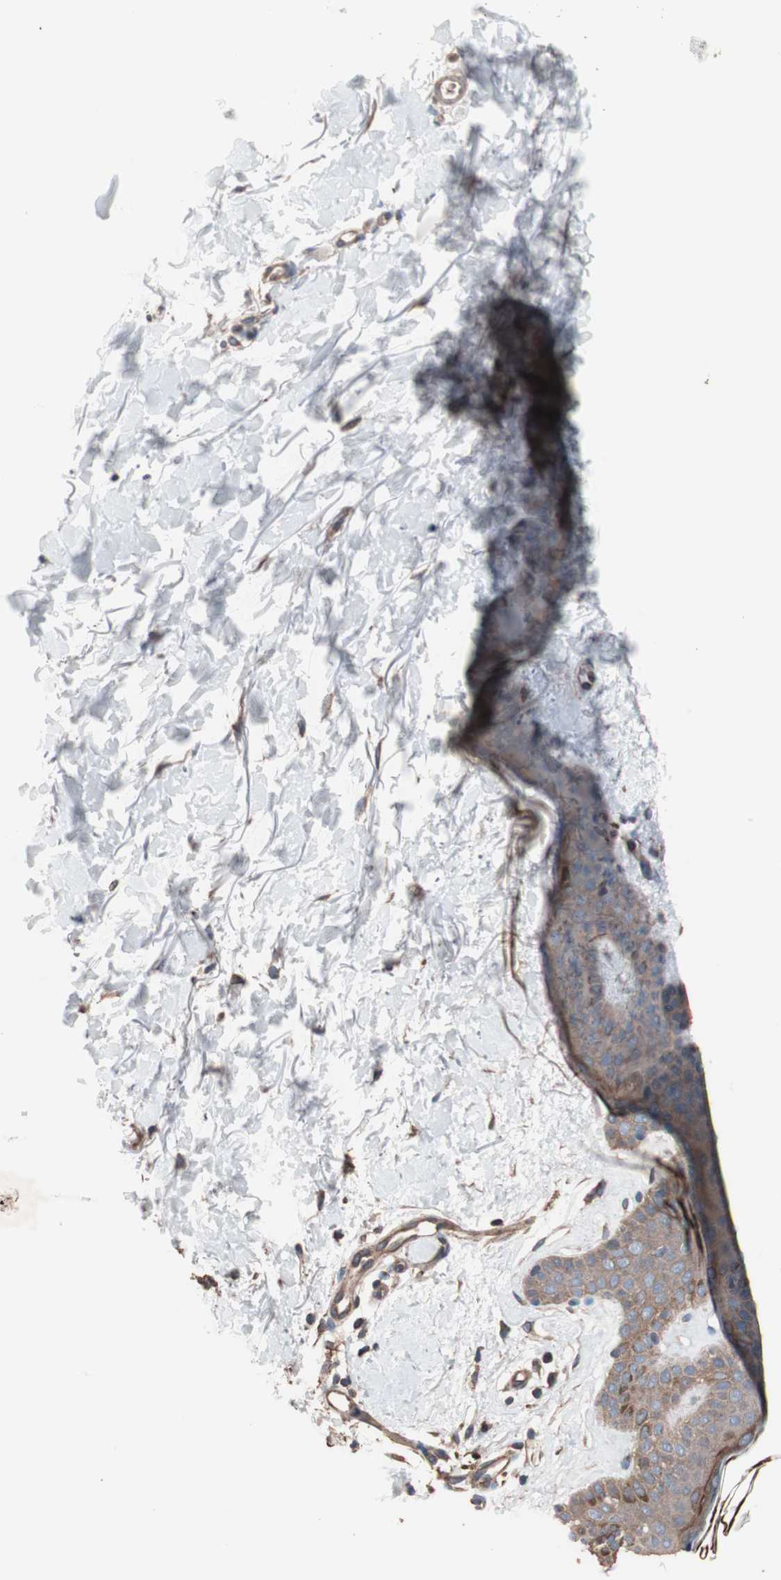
{"staining": {"intensity": "moderate", "quantity": ">75%", "location": "cytoplasmic/membranous"}, "tissue": "skin", "cell_type": "Fibroblasts", "image_type": "normal", "snomed": [{"axis": "morphology", "description": "Normal tissue, NOS"}, {"axis": "topography", "description": "Skin"}], "caption": "Protein expression analysis of normal human skin reveals moderate cytoplasmic/membranous staining in about >75% of fibroblasts.", "gene": "ATG7", "patient": {"sex": "female", "age": 56}}